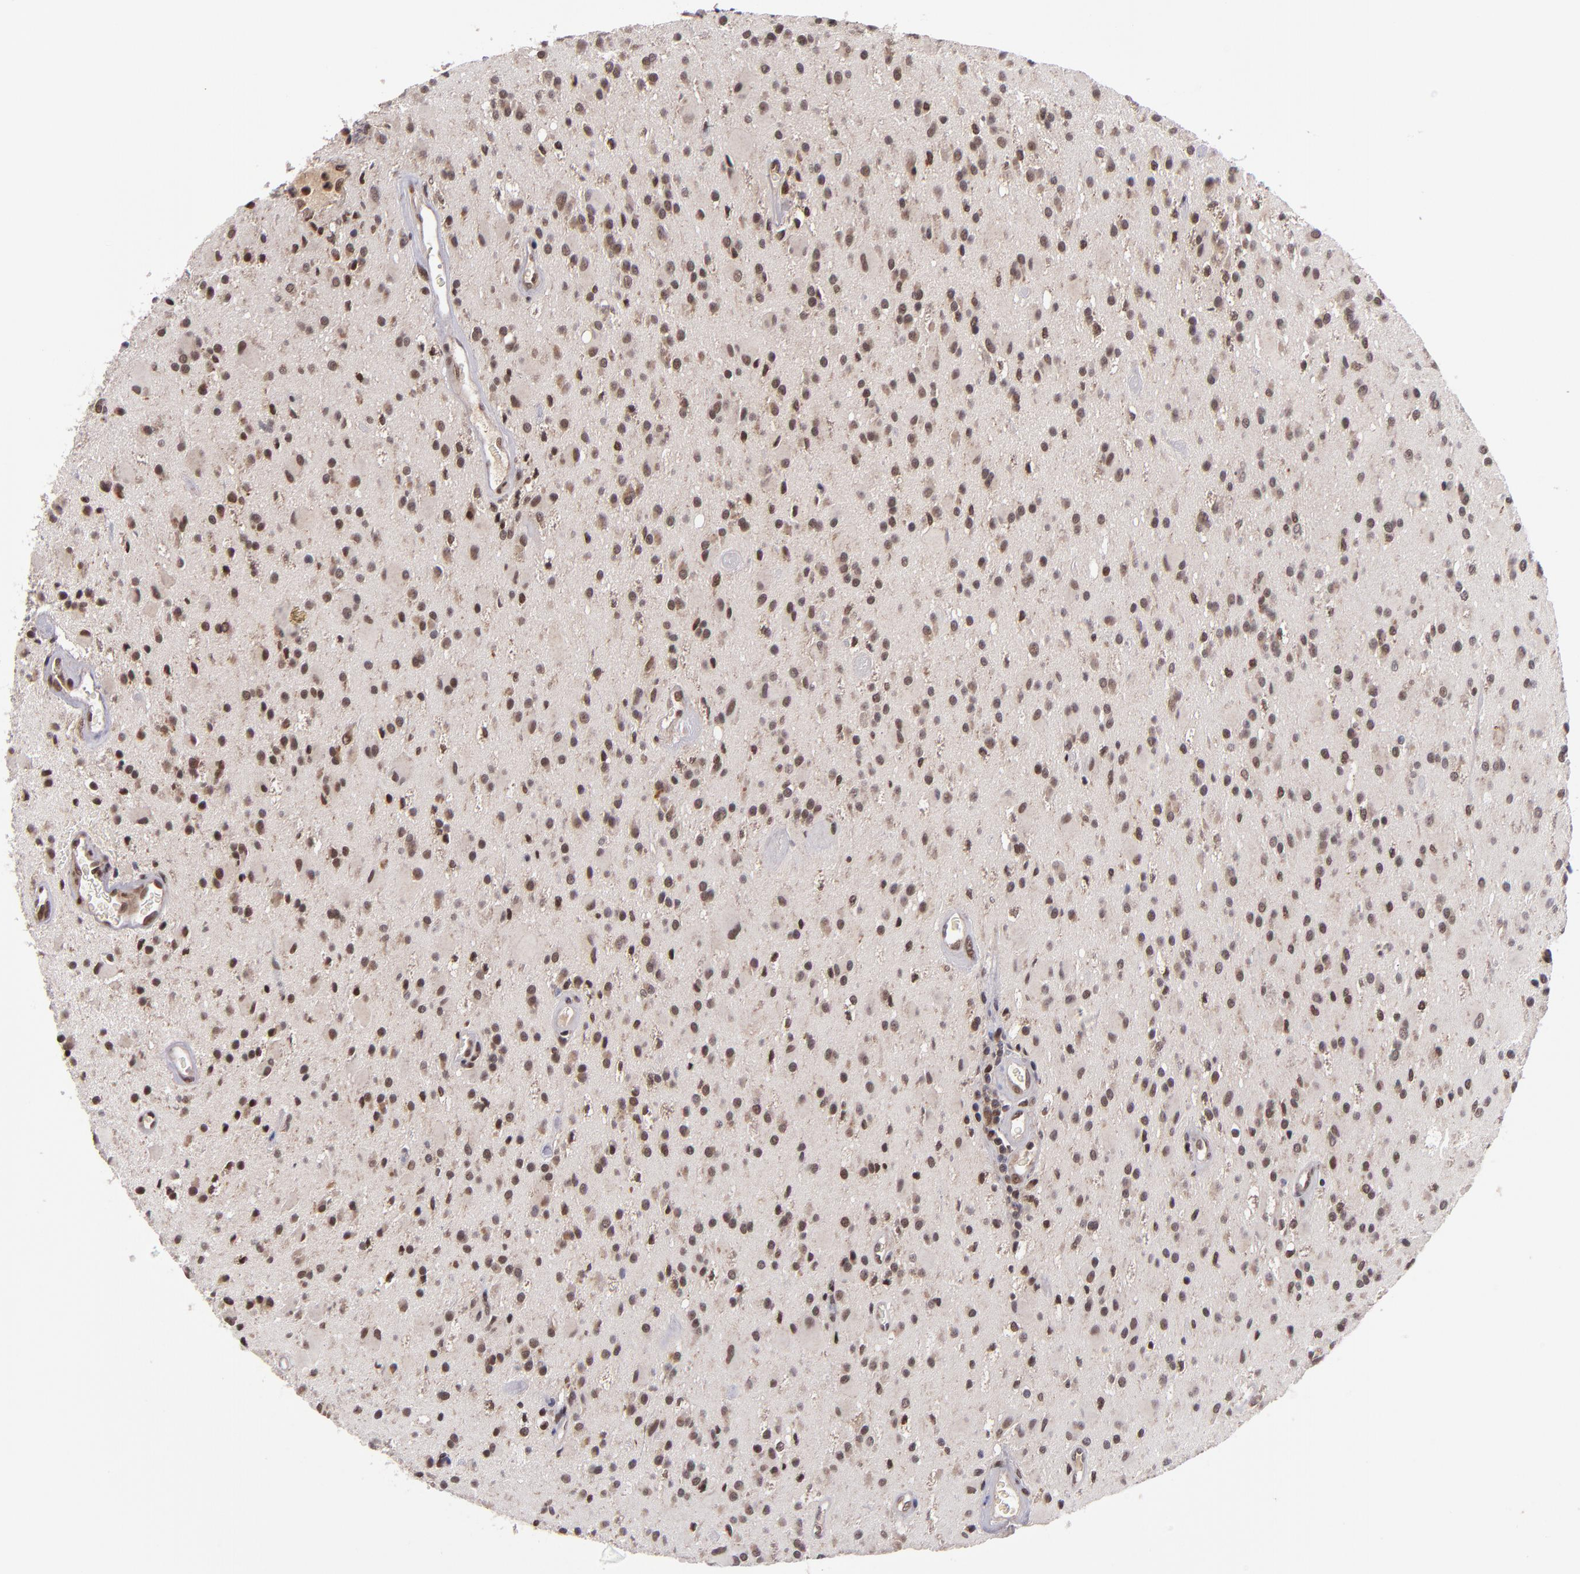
{"staining": {"intensity": "strong", "quantity": ">75%", "location": "nuclear"}, "tissue": "glioma", "cell_type": "Tumor cells", "image_type": "cancer", "snomed": [{"axis": "morphology", "description": "Glioma, malignant, Low grade"}, {"axis": "topography", "description": "Brain"}], "caption": "Protein expression analysis of human glioma reveals strong nuclear positivity in approximately >75% of tumor cells.", "gene": "EP300", "patient": {"sex": "male", "age": 58}}